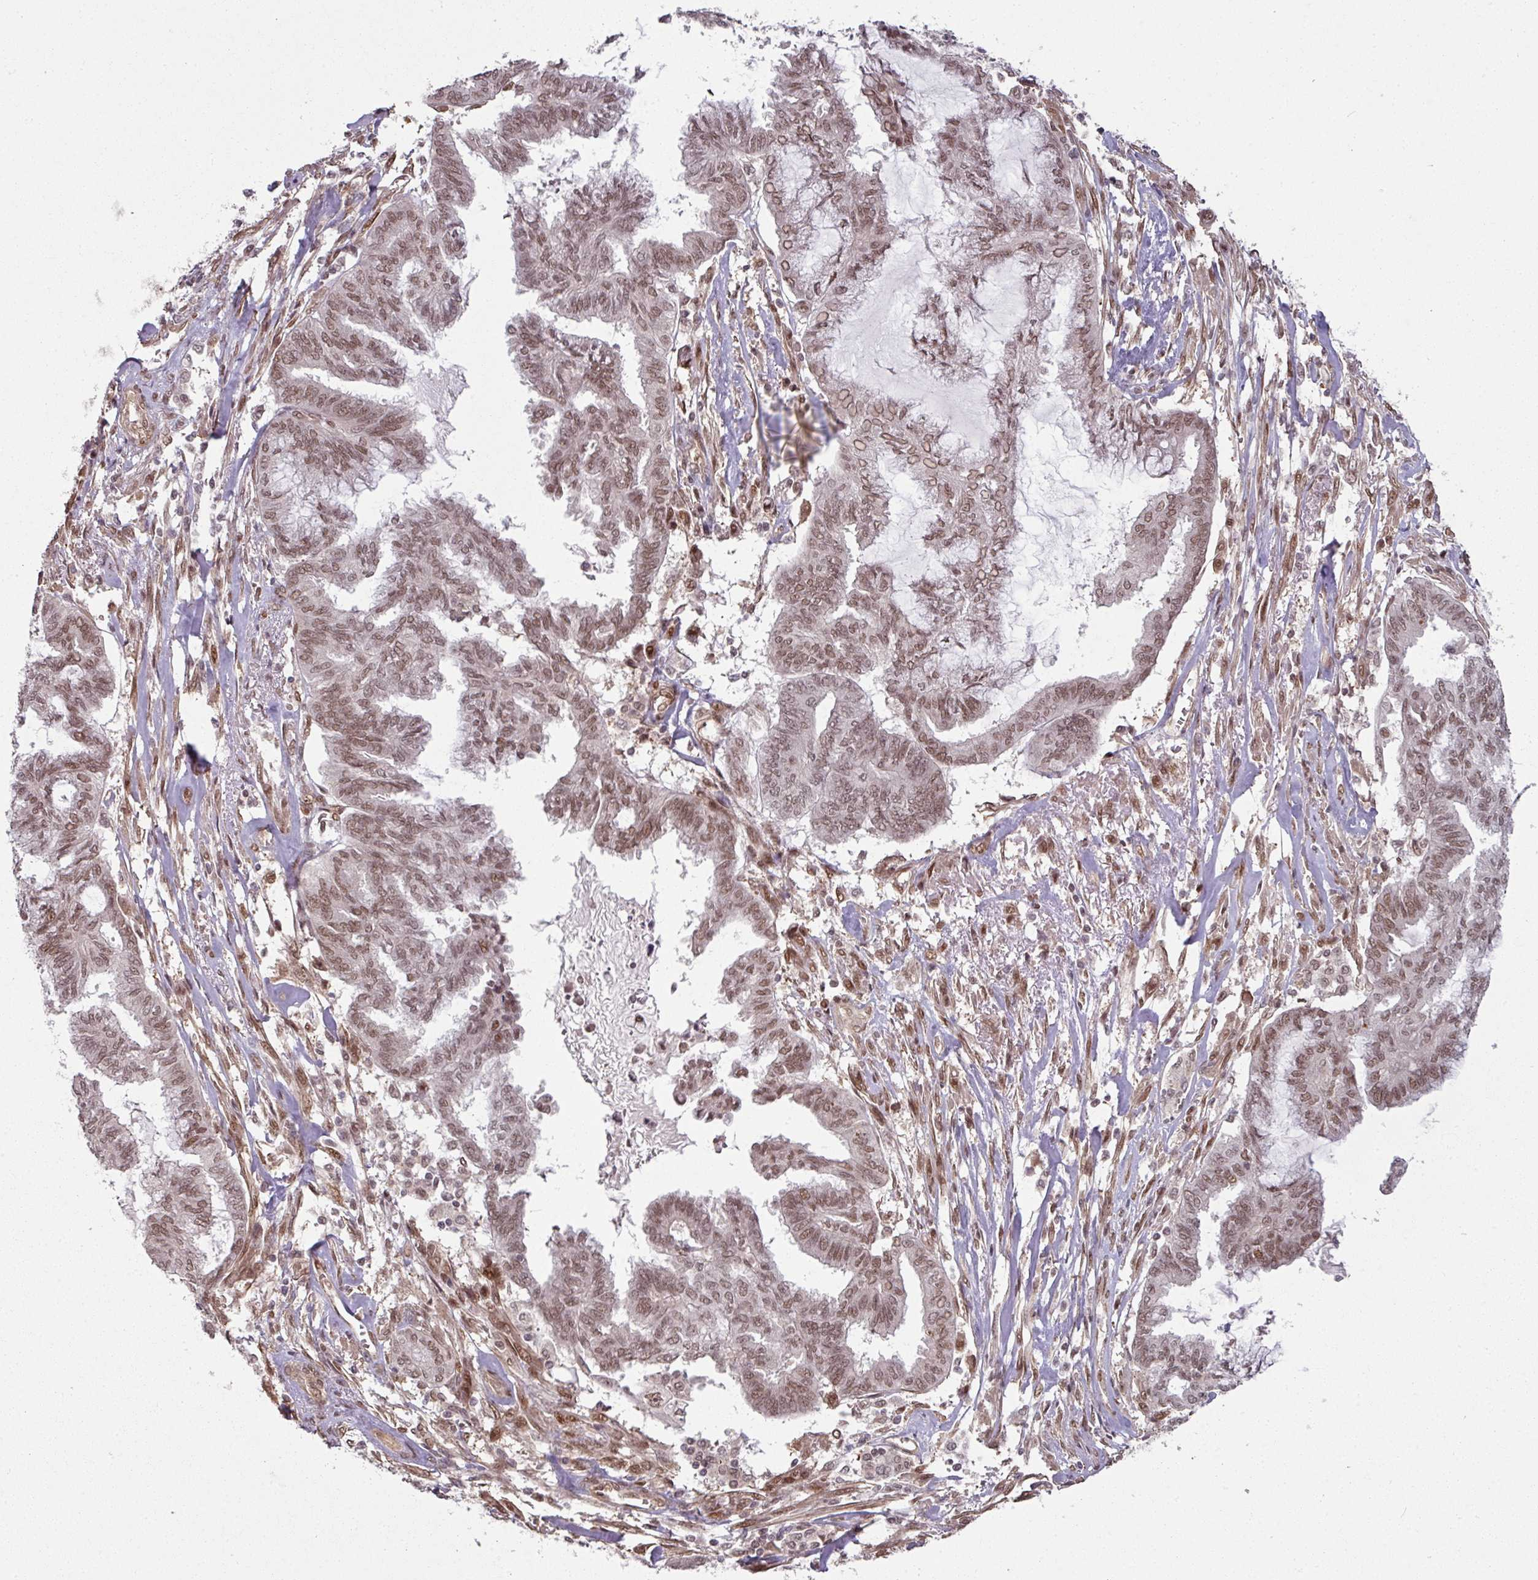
{"staining": {"intensity": "moderate", "quantity": ">75%", "location": "nuclear"}, "tissue": "endometrial cancer", "cell_type": "Tumor cells", "image_type": "cancer", "snomed": [{"axis": "morphology", "description": "Adenocarcinoma, NOS"}, {"axis": "topography", "description": "Endometrium"}], "caption": "DAB immunohistochemical staining of endometrial cancer reveals moderate nuclear protein staining in approximately >75% of tumor cells.", "gene": "SIK3", "patient": {"sex": "female", "age": 86}}